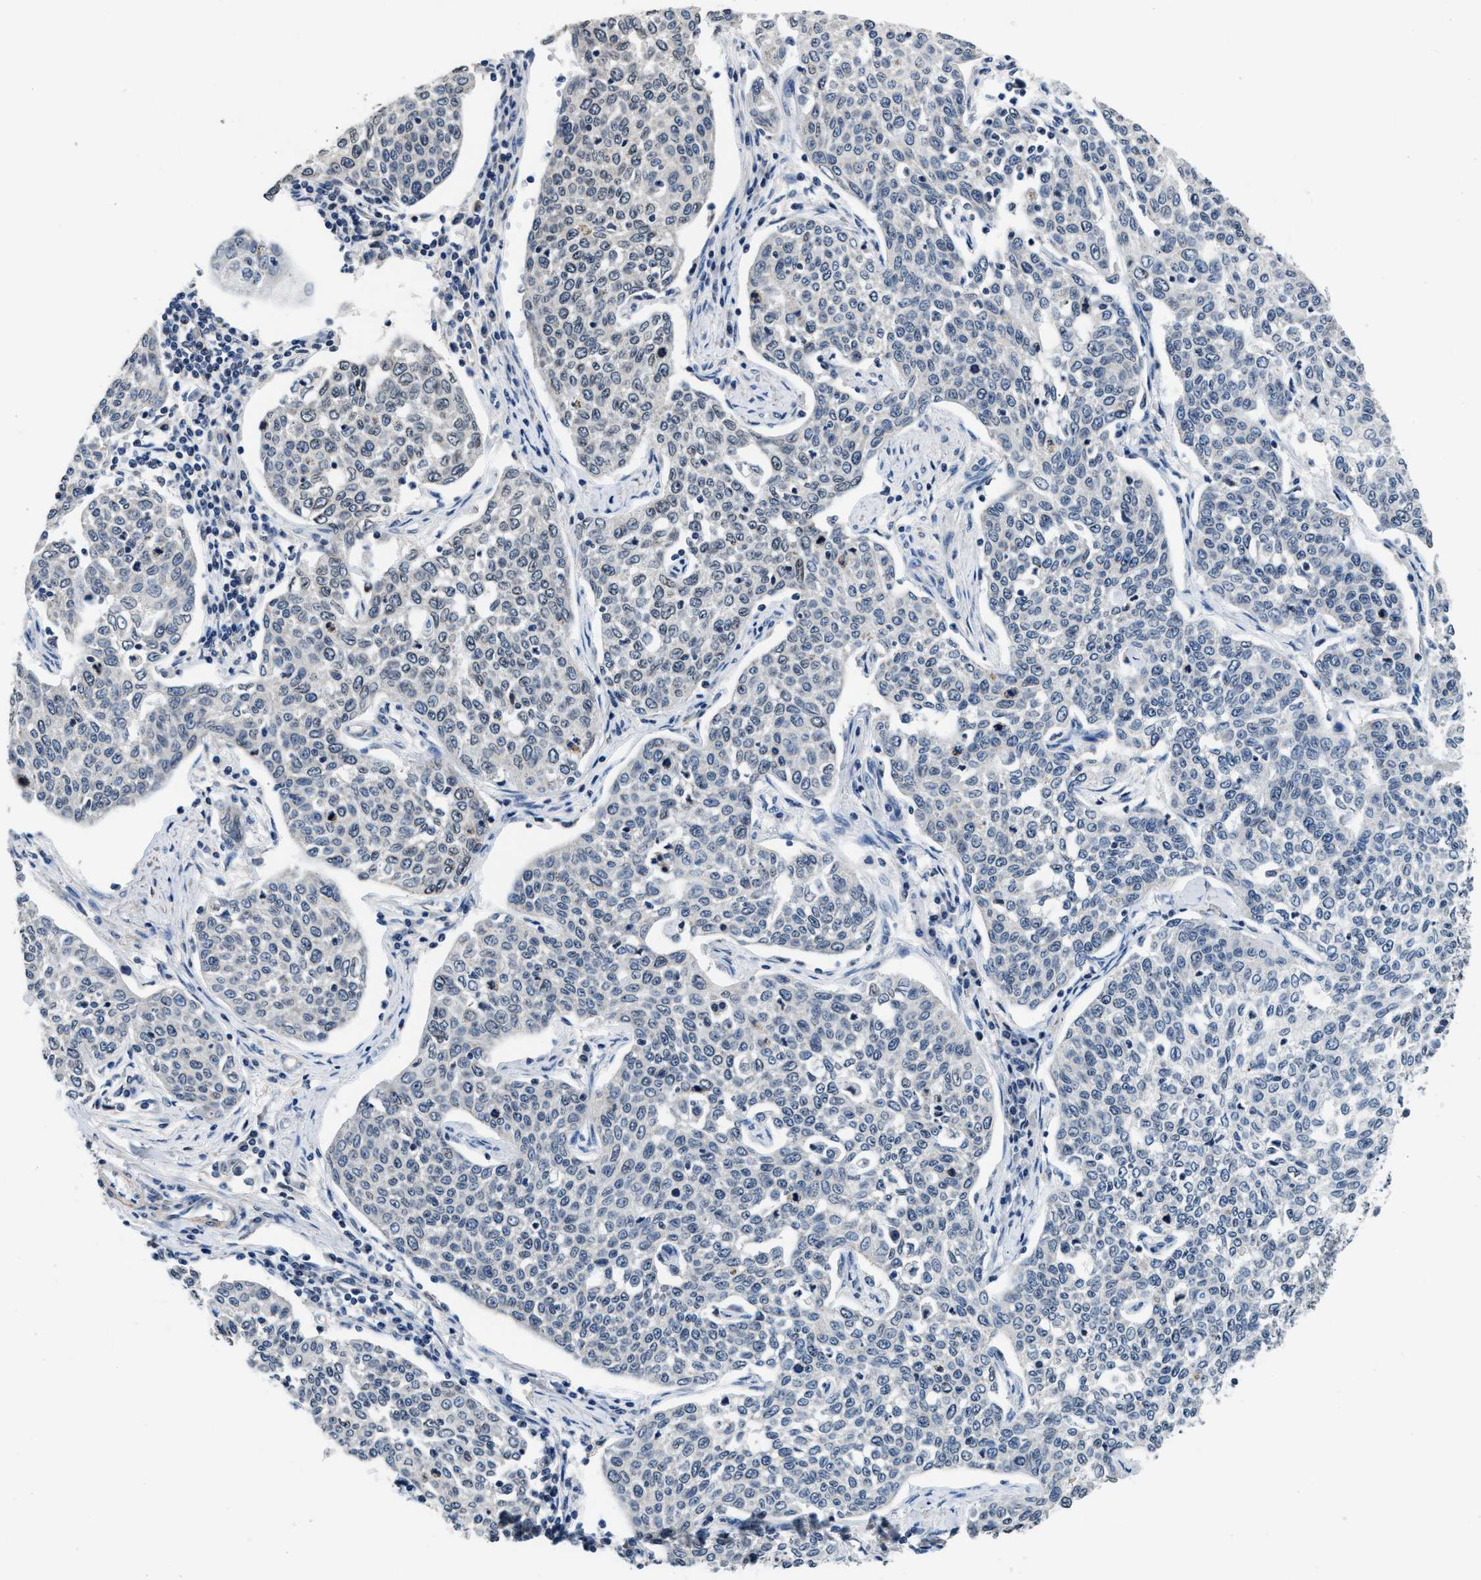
{"staining": {"intensity": "negative", "quantity": "none", "location": "none"}, "tissue": "cervical cancer", "cell_type": "Tumor cells", "image_type": "cancer", "snomed": [{"axis": "morphology", "description": "Squamous cell carcinoma, NOS"}, {"axis": "topography", "description": "Cervix"}], "caption": "This micrograph is of cervical cancer stained with immunohistochemistry to label a protein in brown with the nuclei are counter-stained blue. There is no positivity in tumor cells.", "gene": "MYH3", "patient": {"sex": "female", "age": 34}}